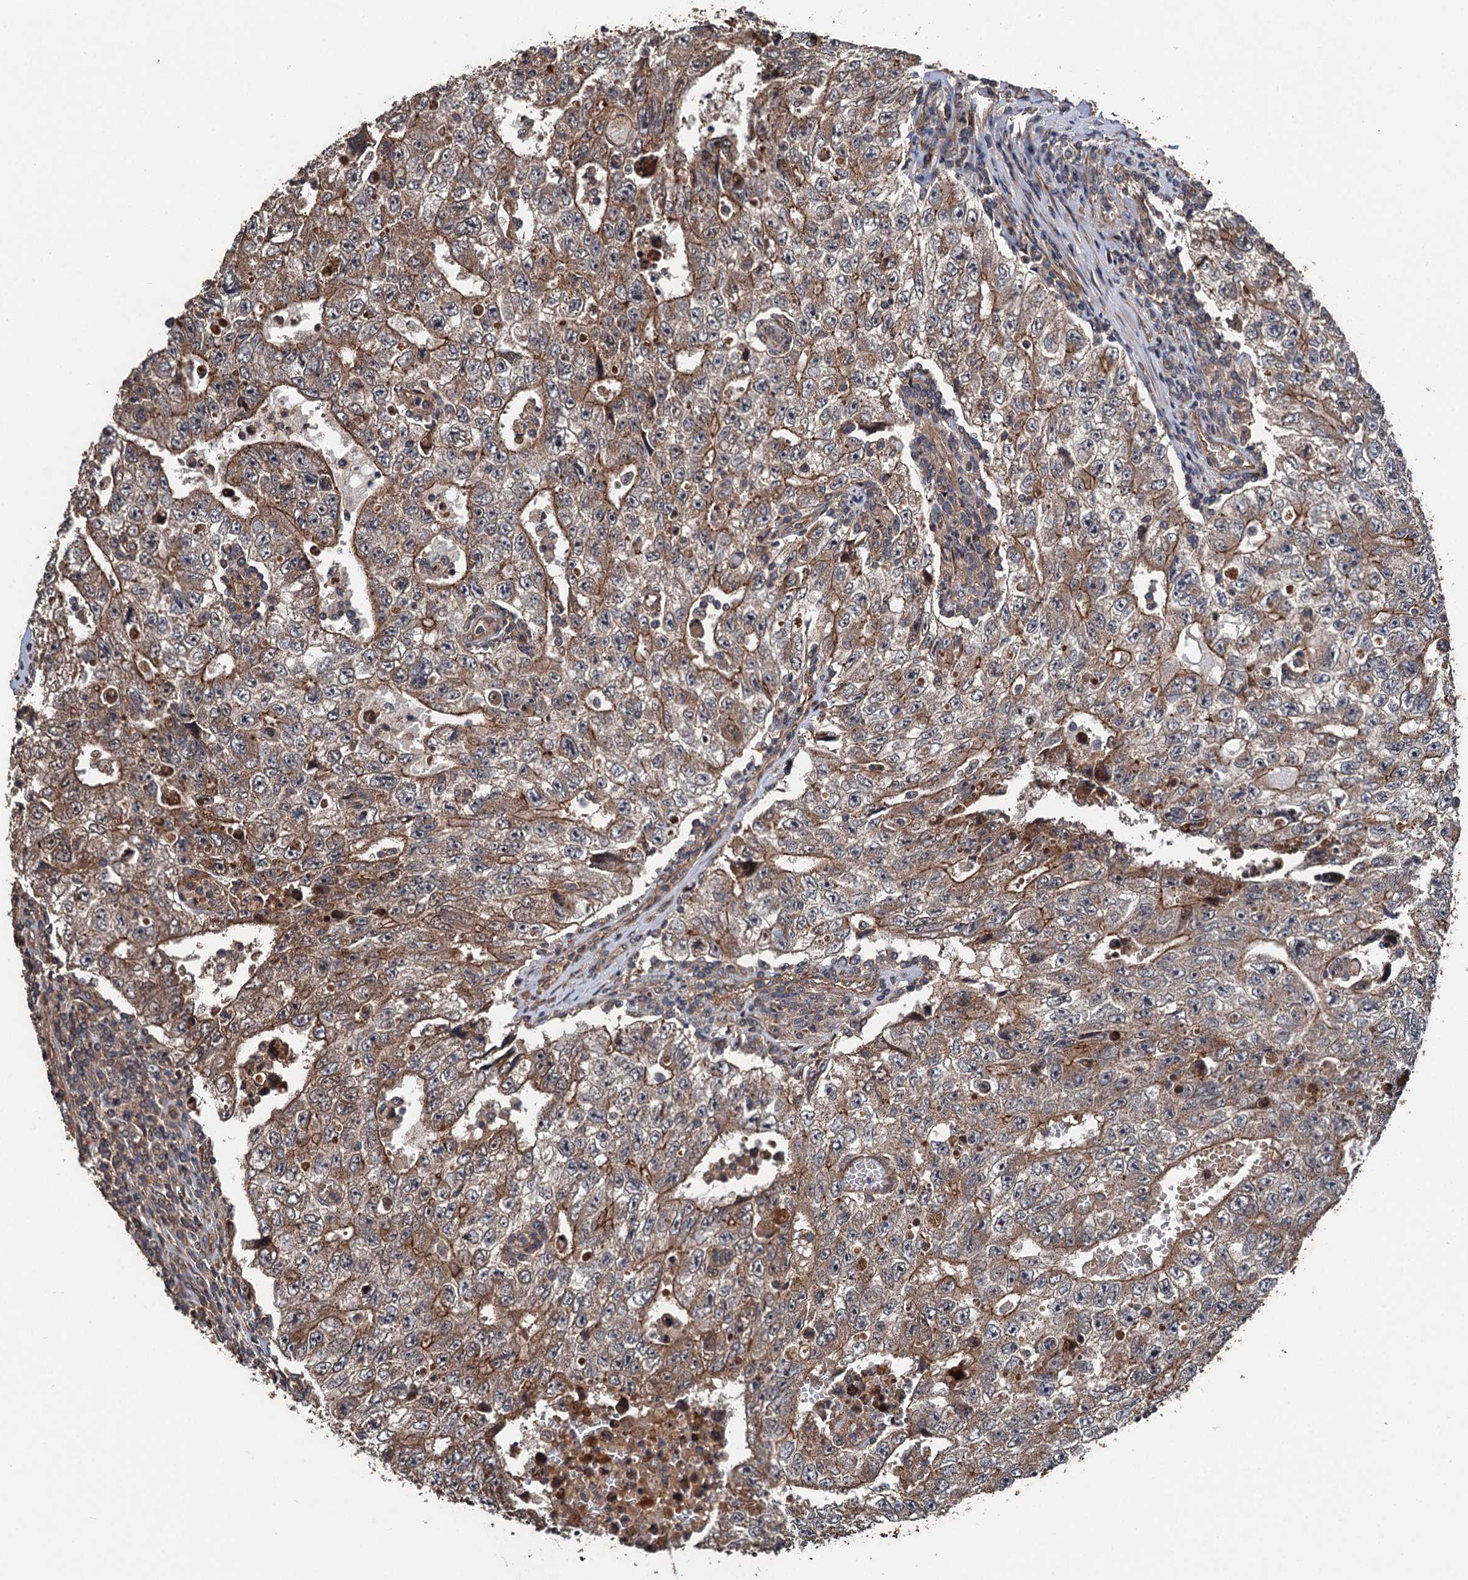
{"staining": {"intensity": "moderate", "quantity": ">75%", "location": "cytoplasmic/membranous"}, "tissue": "testis cancer", "cell_type": "Tumor cells", "image_type": "cancer", "snomed": [{"axis": "morphology", "description": "Carcinoma, Embryonal, NOS"}, {"axis": "topography", "description": "Testis"}], "caption": "Tumor cells exhibit medium levels of moderate cytoplasmic/membranous staining in approximately >75% of cells in human testis cancer (embryonal carcinoma).", "gene": "TMEM39B", "patient": {"sex": "male", "age": 17}}